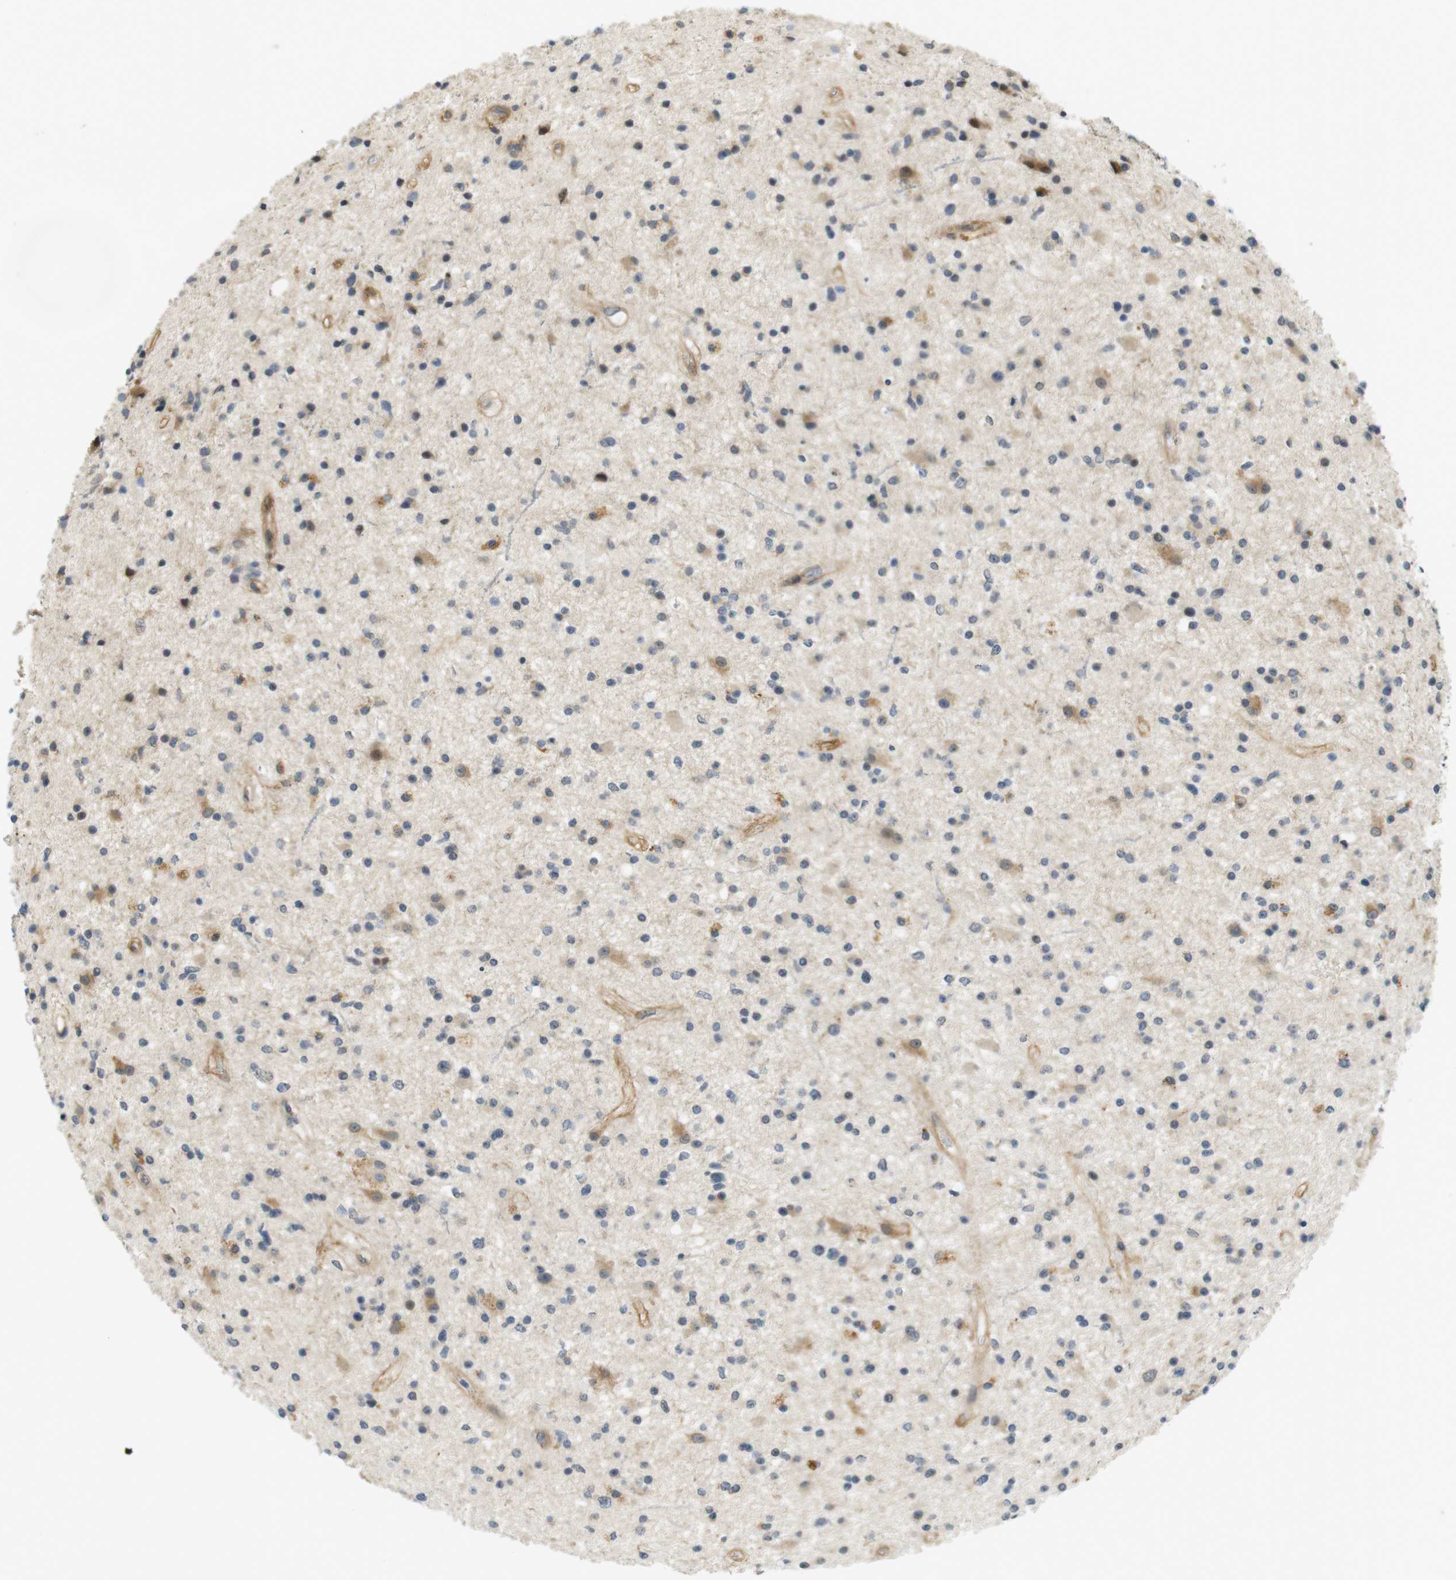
{"staining": {"intensity": "moderate", "quantity": "25%-75%", "location": "cytoplasmic/membranous"}, "tissue": "glioma", "cell_type": "Tumor cells", "image_type": "cancer", "snomed": [{"axis": "morphology", "description": "Glioma, malignant, High grade"}, {"axis": "topography", "description": "Brain"}], "caption": "IHC photomicrograph of malignant high-grade glioma stained for a protein (brown), which reveals medium levels of moderate cytoplasmic/membranous staining in about 25%-75% of tumor cells.", "gene": "TSPAN9", "patient": {"sex": "male", "age": 33}}